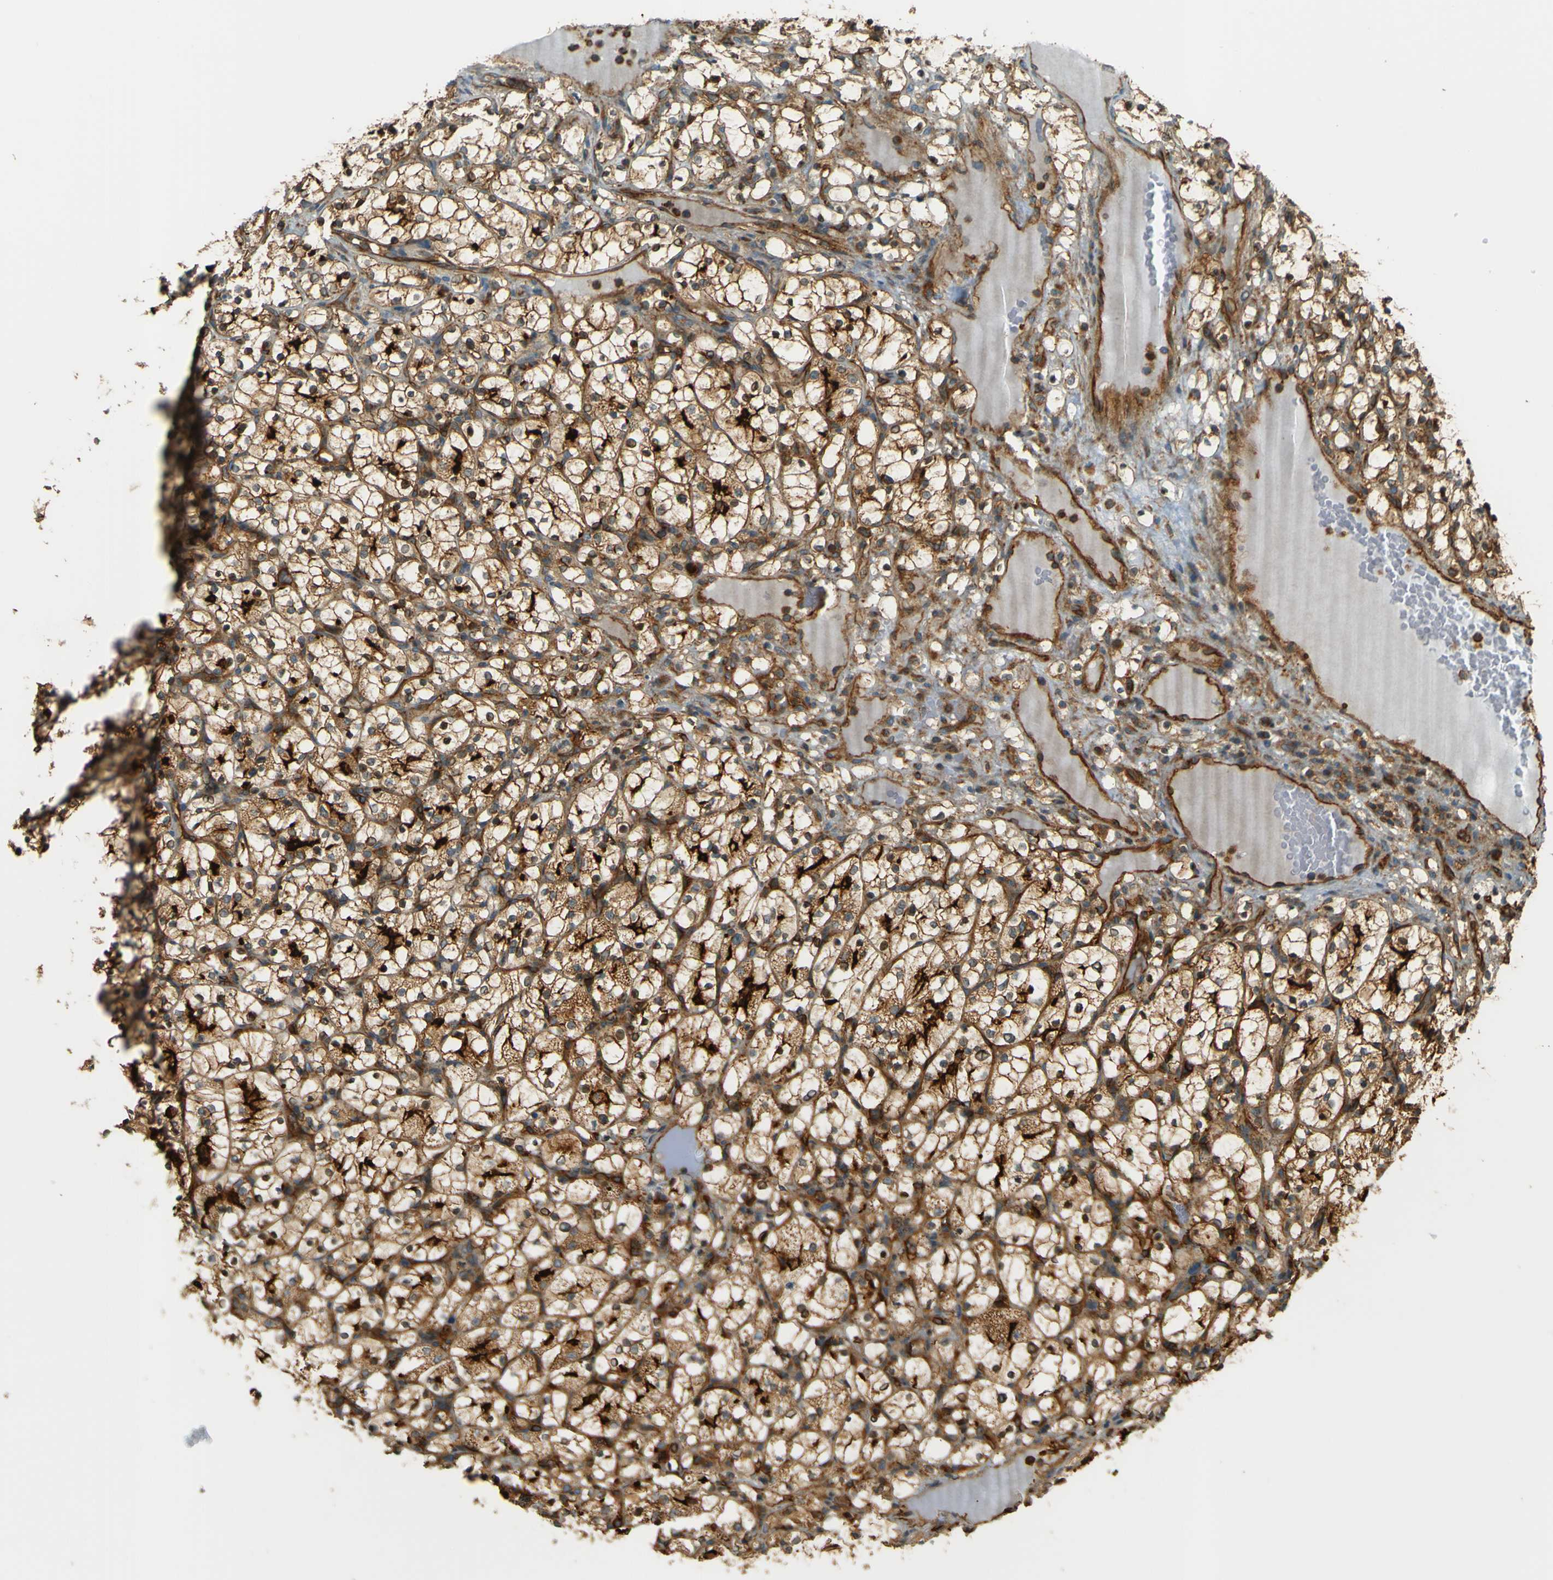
{"staining": {"intensity": "strong", "quantity": ">75%", "location": "cytoplasmic/membranous,nuclear"}, "tissue": "renal cancer", "cell_type": "Tumor cells", "image_type": "cancer", "snomed": [{"axis": "morphology", "description": "Adenocarcinoma, NOS"}, {"axis": "topography", "description": "Kidney"}], "caption": "The photomicrograph shows a brown stain indicating the presence of a protein in the cytoplasmic/membranous and nuclear of tumor cells in renal cancer (adenocarcinoma).", "gene": "DNAJC5", "patient": {"sex": "female", "age": 69}}